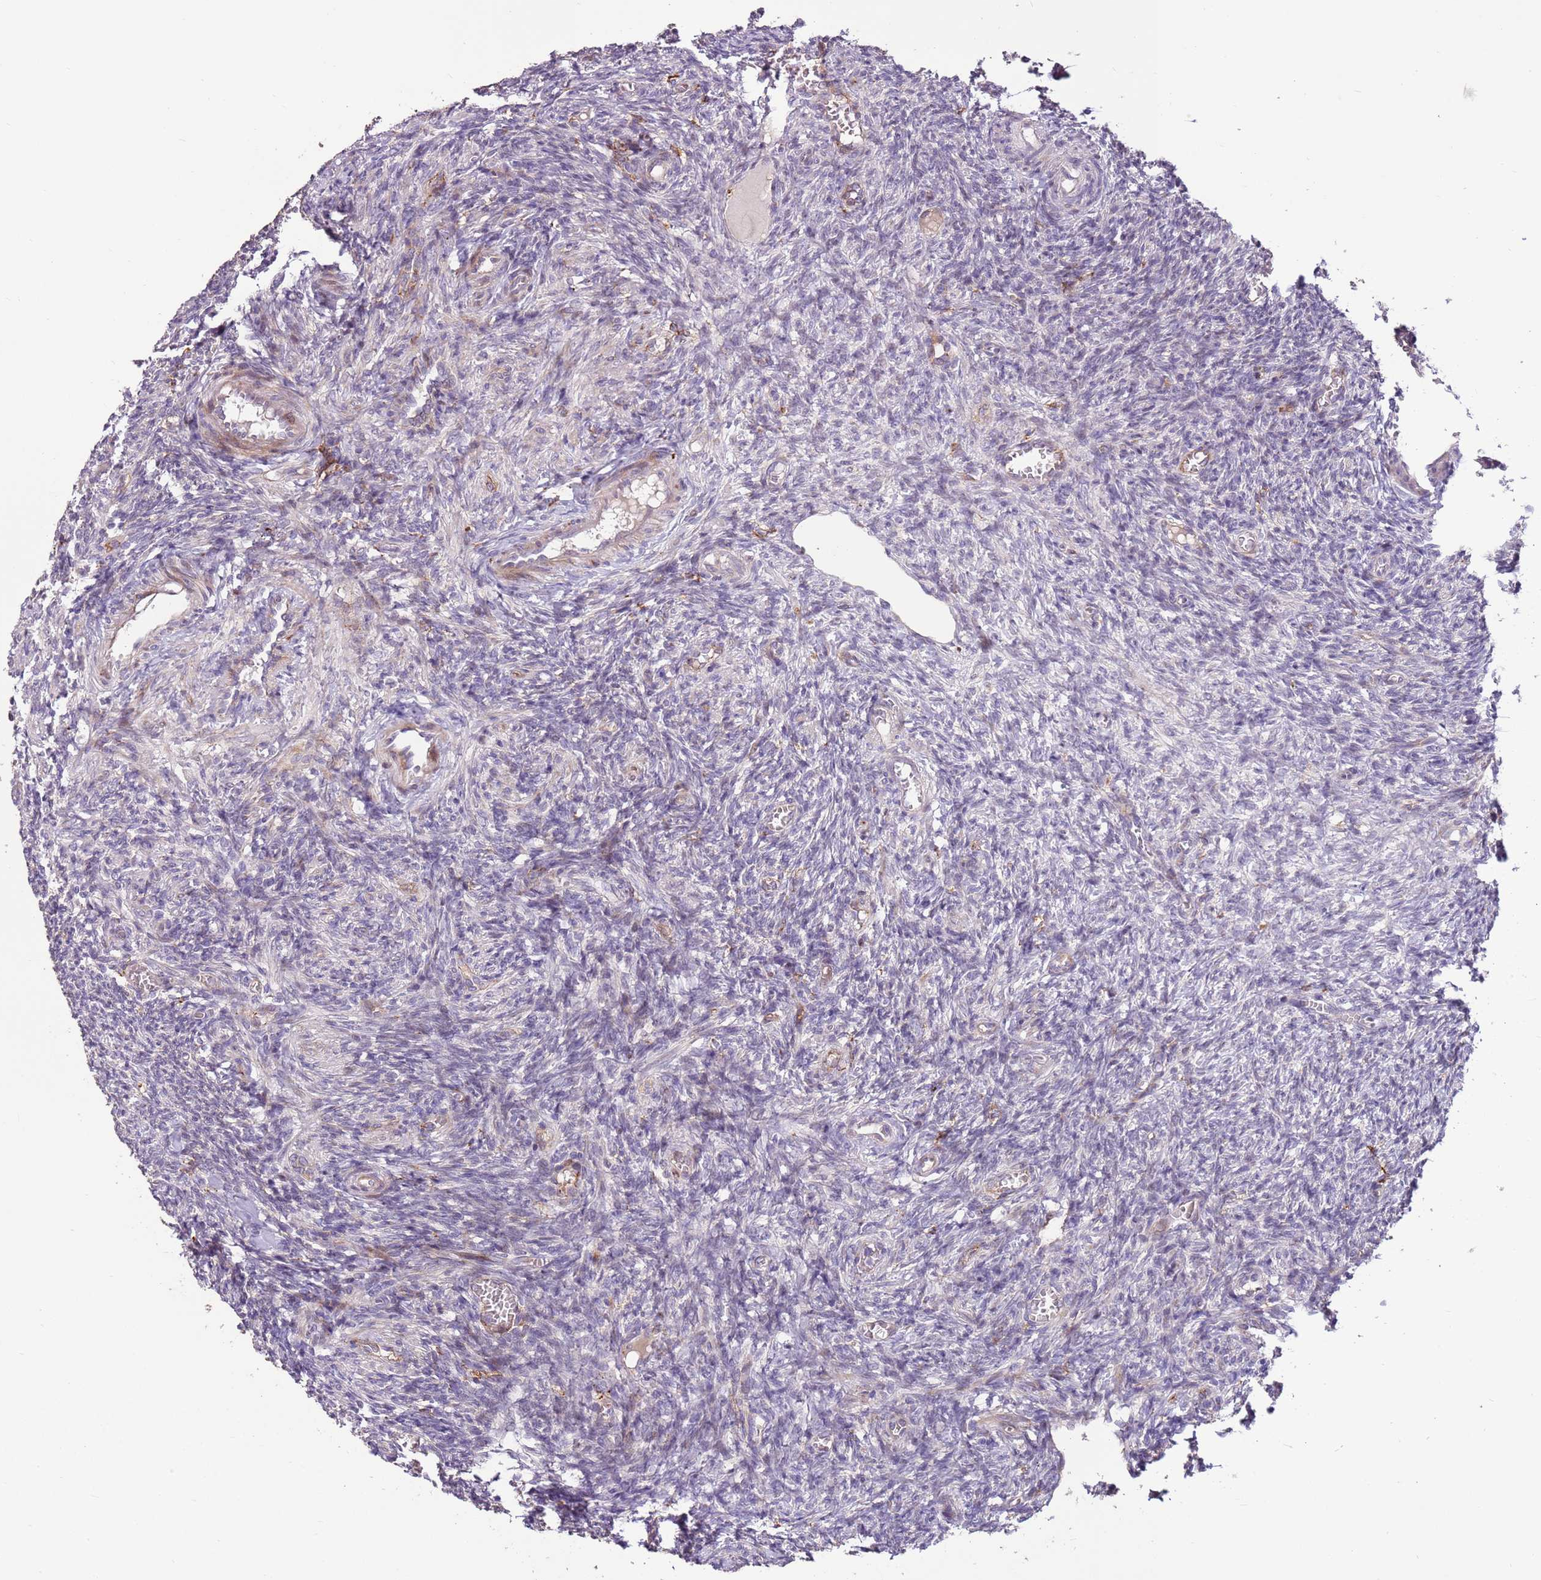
{"staining": {"intensity": "negative", "quantity": "none", "location": "none"}, "tissue": "ovary", "cell_type": "Ovarian stroma cells", "image_type": "normal", "snomed": [{"axis": "morphology", "description": "Normal tissue, NOS"}, {"axis": "topography", "description": "Ovary"}], "caption": "DAB immunohistochemical staining of benign ovary demonstrates no significant positivity in ovarian stroma cells. (Brightfield microscopy of DAB immunohistochemistry at high magnification).", "gene": "LGI4", "patient": {"sex": "female", "age": 27}}